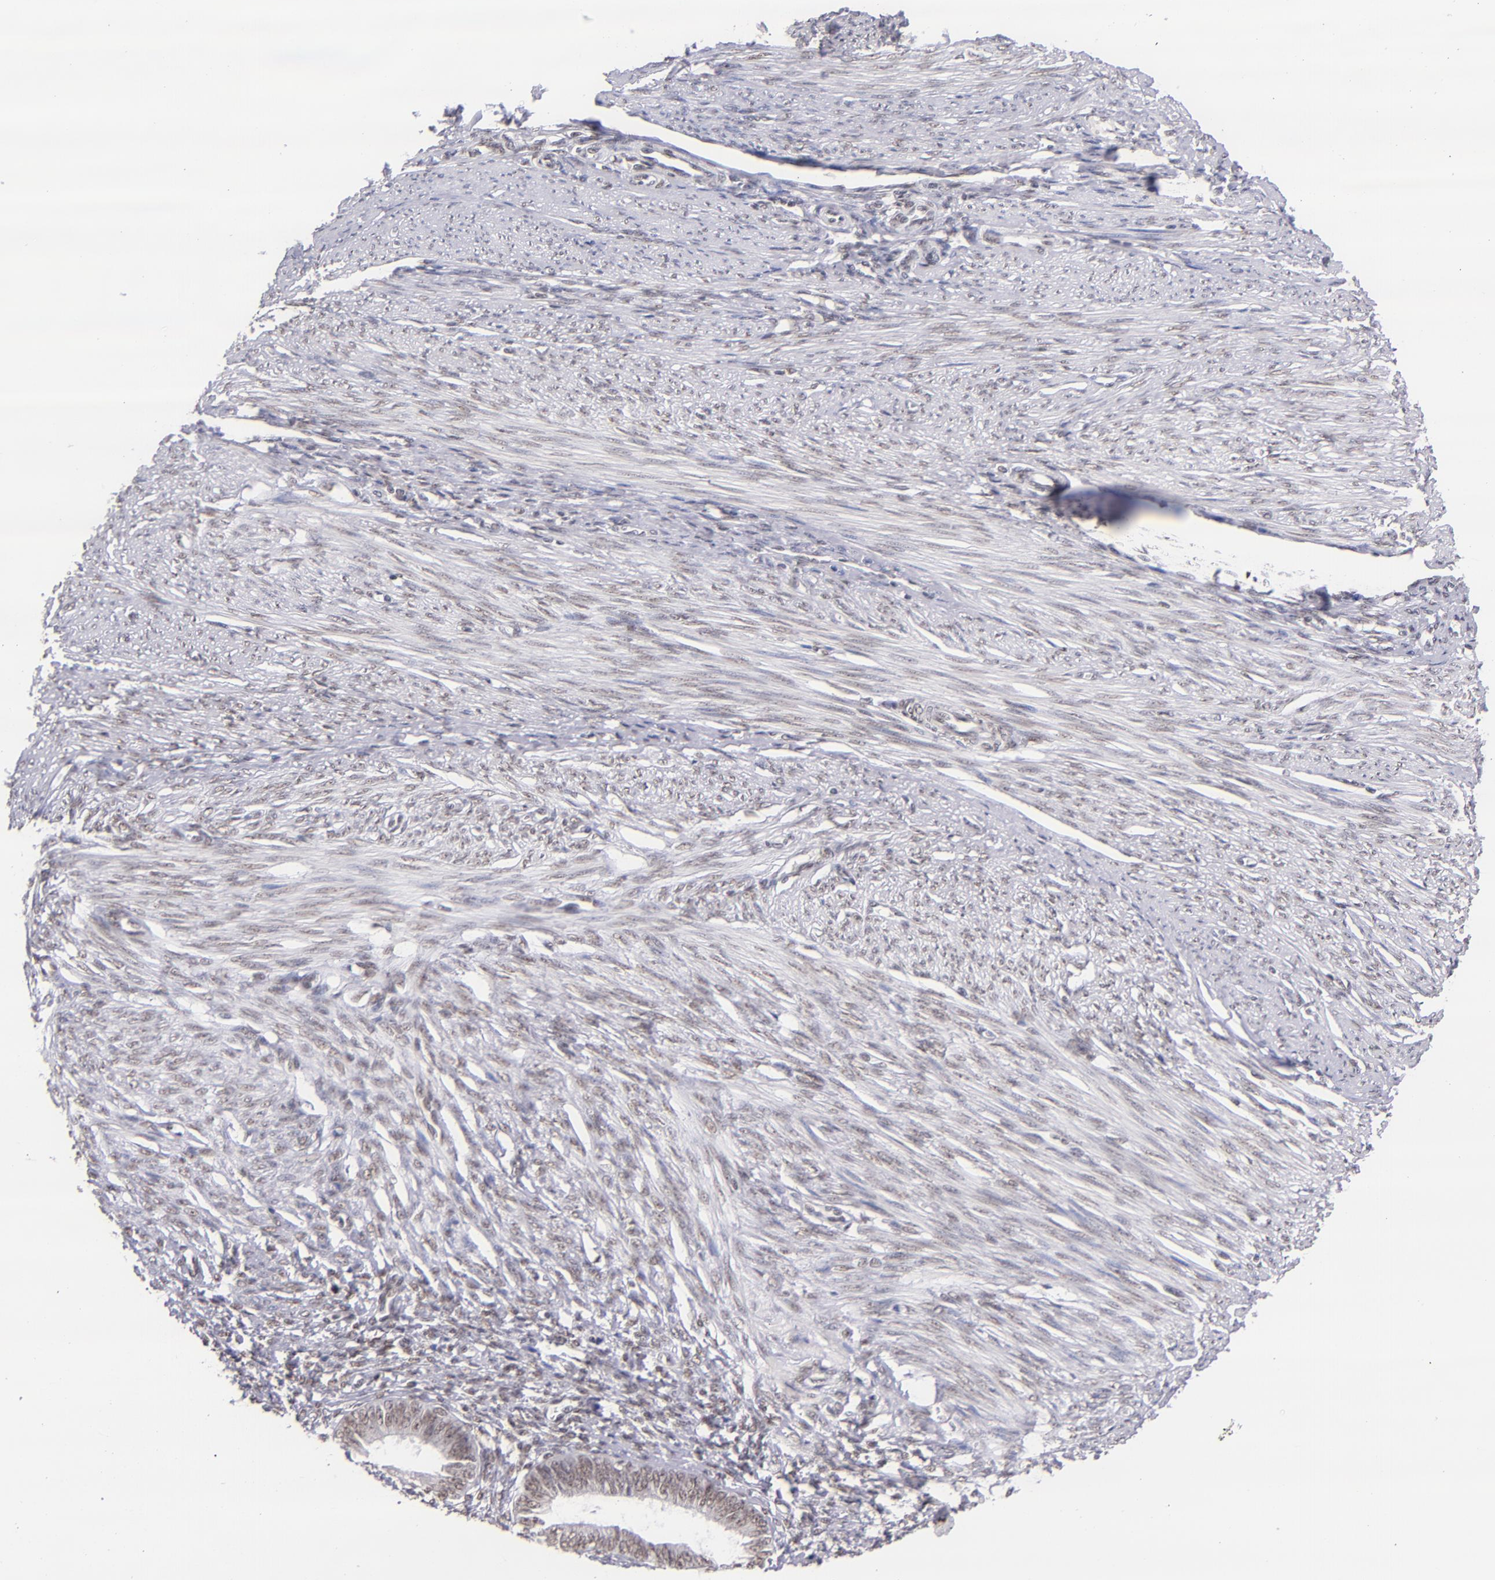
{"staining": {"intensity": "weak", "quantity": ">75%", "location": "nuclear"}, "tissue": "endometrial cancer", "cell_type": "Tumor cells", "image_type": "cancer", "snomed": [{"axis": "morphology", "description": "Adenocarcinoma, NOS"}, {"axis": "topography", "description": "Endometrium"}], "caption": "Adenocarcinoma (endometrial) stained with IHC displays weak nuclear expression in approximately >75% of tumor cells. Ihc stains the protein of interest in brown and the nuclei are stained blue.", "gene": "ZNF148", "patient": {"sex": "female", "age": 63}}